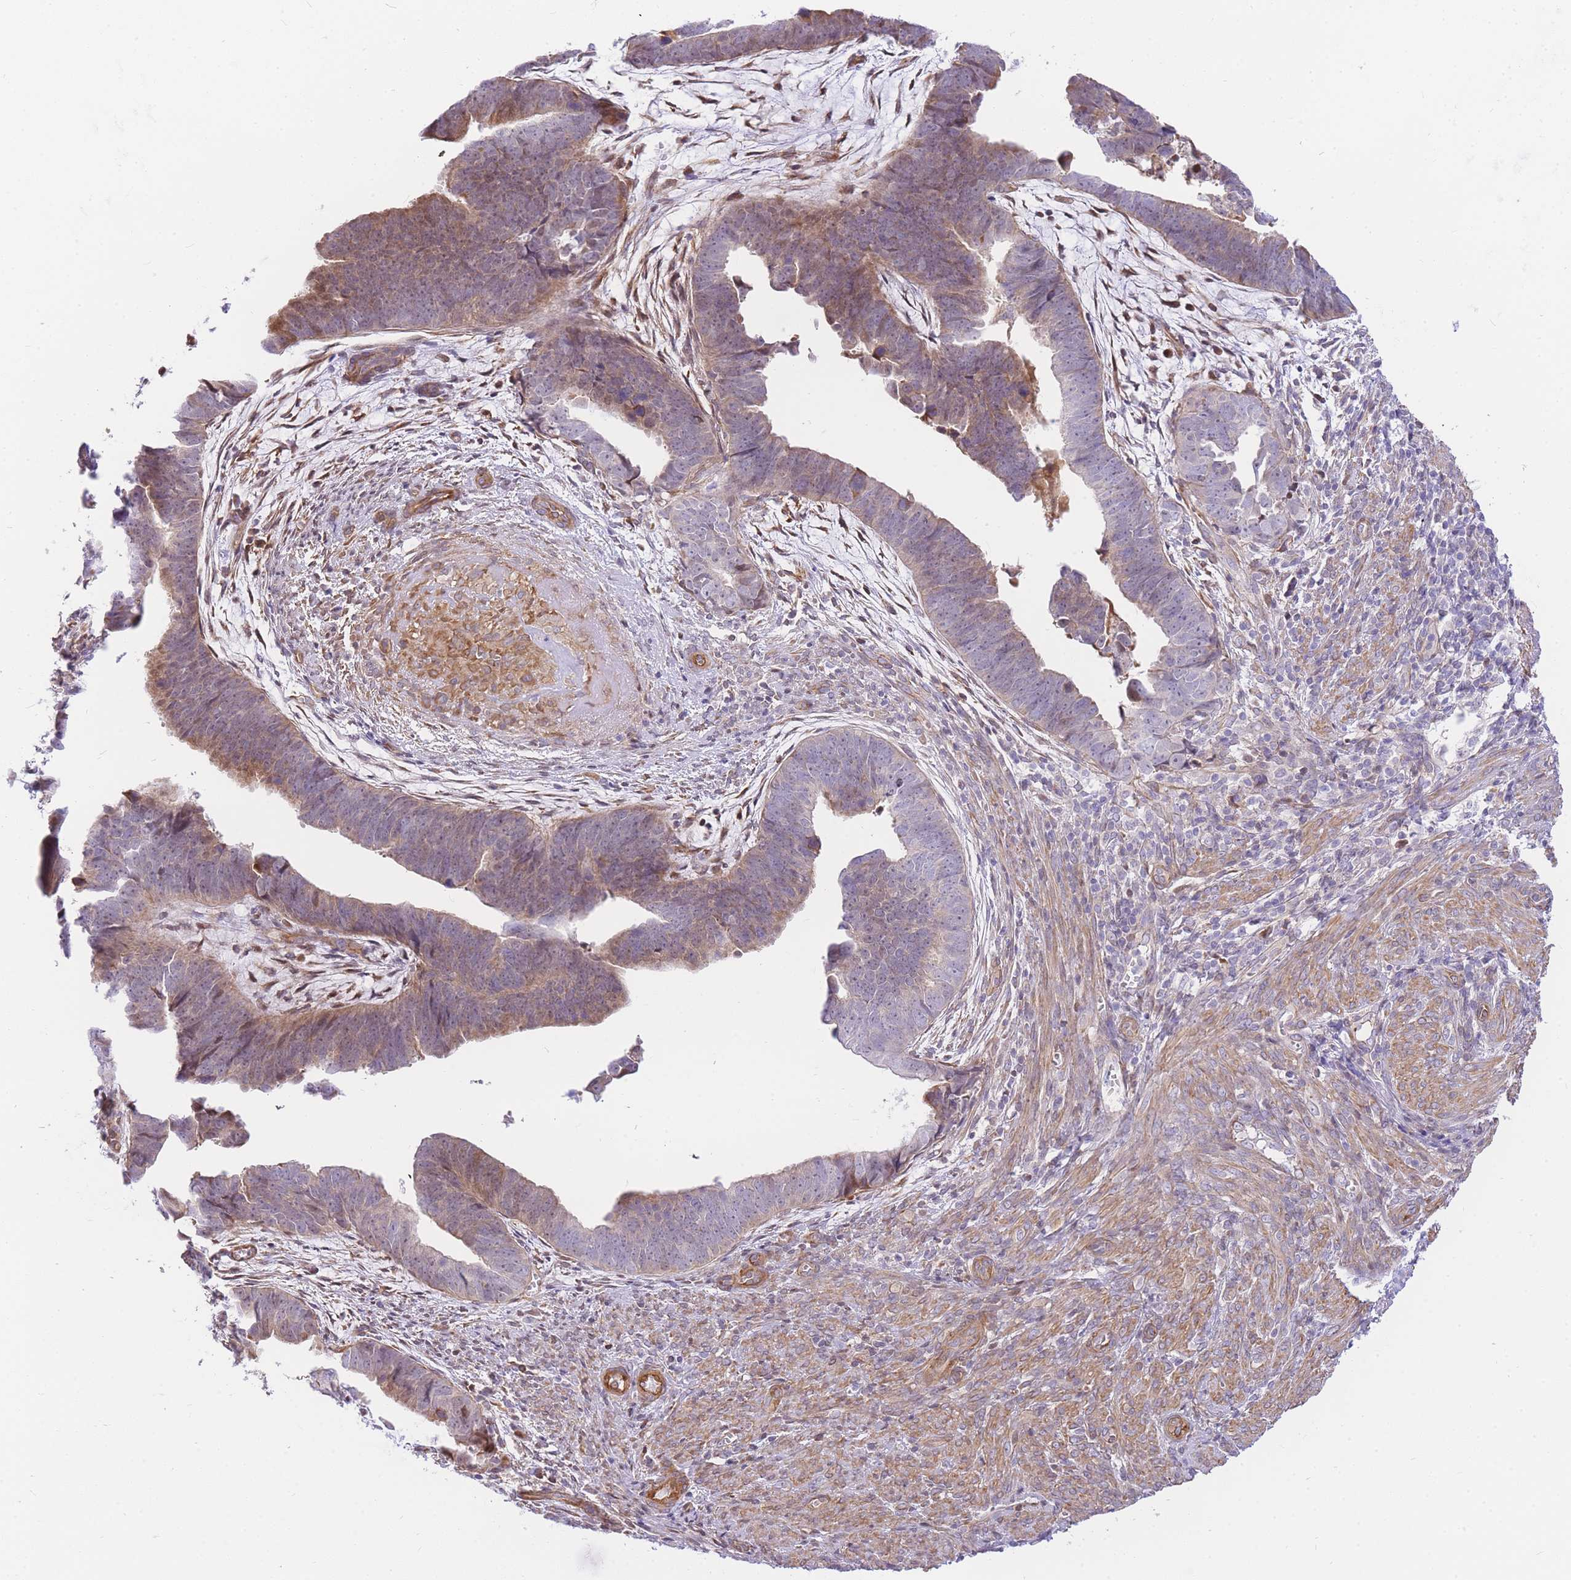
{"staining": {"intensity": "moderate", "quantity": "25%-75%", "location": "cytoplasmic/membranous"}, "tissue": "endometrial cancer", "cell_type": "Tumor cells", "image_type": "cancer", "snomed": [{"axis": "morphology", "description": "Adenocarcinoma, NOS"}, {"axis": "topography", "description": "Endometrium"}], "caption": "IHC of human endometrial cancer (adenocarcinoma) shows medium levels of moderate cytoplasmic/membranous expression in approximately 25%-75% of tumor cells.", "gene": "S100PBP", "patient": {"sex": "female", "age": 75}}